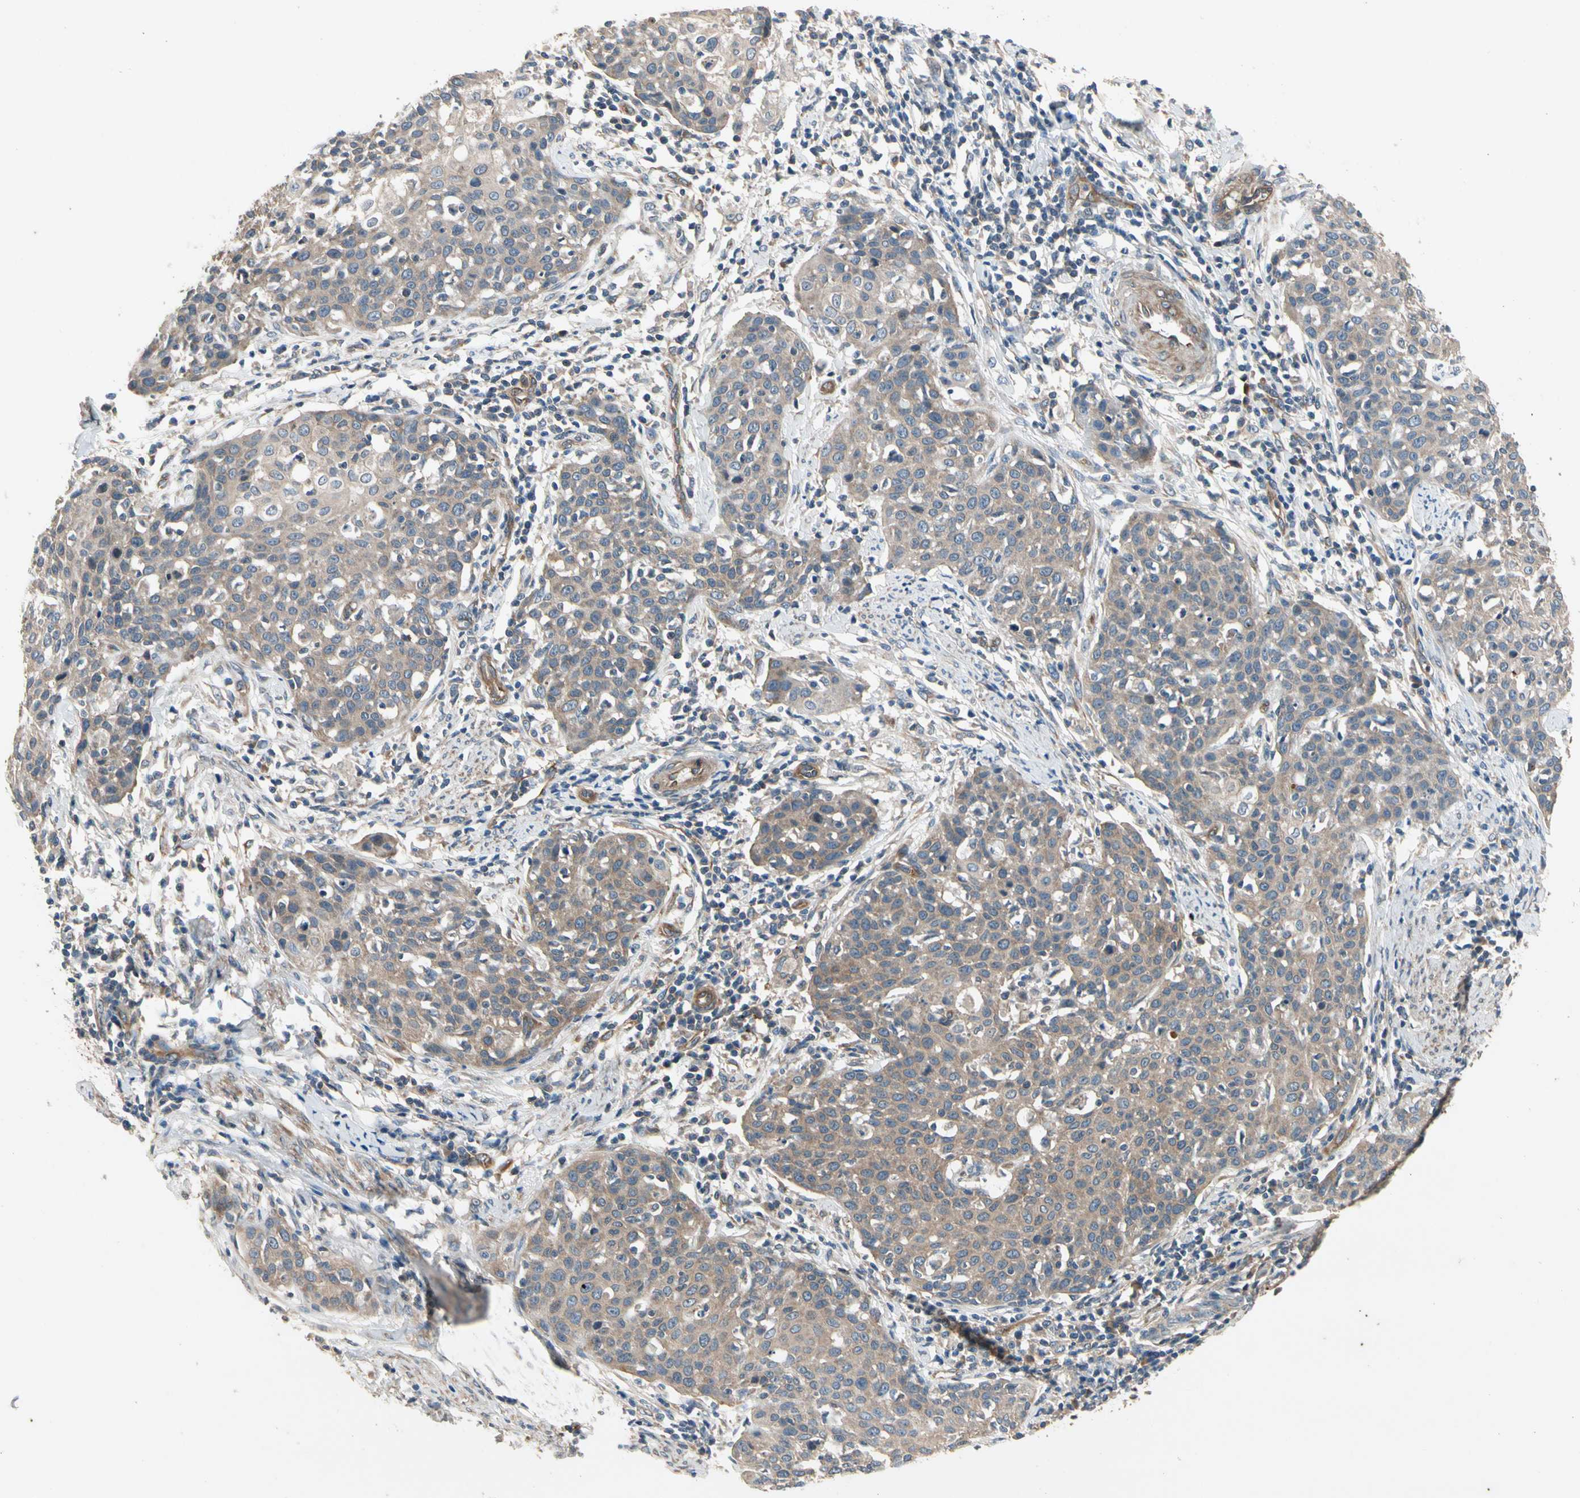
{"staining": {"intensity": "moderate", "quantity": ">75%", "location": "cytoplasmic/membranous"}, "tissue": "cervical cancer", "cell_type": "Tumor cells", "image_type": "cancer", "snomed": [{"axis": "morphology", "description": "Squamous cell carcinoma, NOS"}, {"axis": "topography", "description": "Cervix"}], "caption": "The histopathology image exhibits staining of squamous cell carcinoma (cervical), revealing moderate cytoplasmic/membranous protein positivity (brown color) within tumor cells. Immunohistochemistry stains the protein in brown and the nuclei are stained blue.", "gene": "ROCK2", "patient": {"sex": "female", "age": 38}}